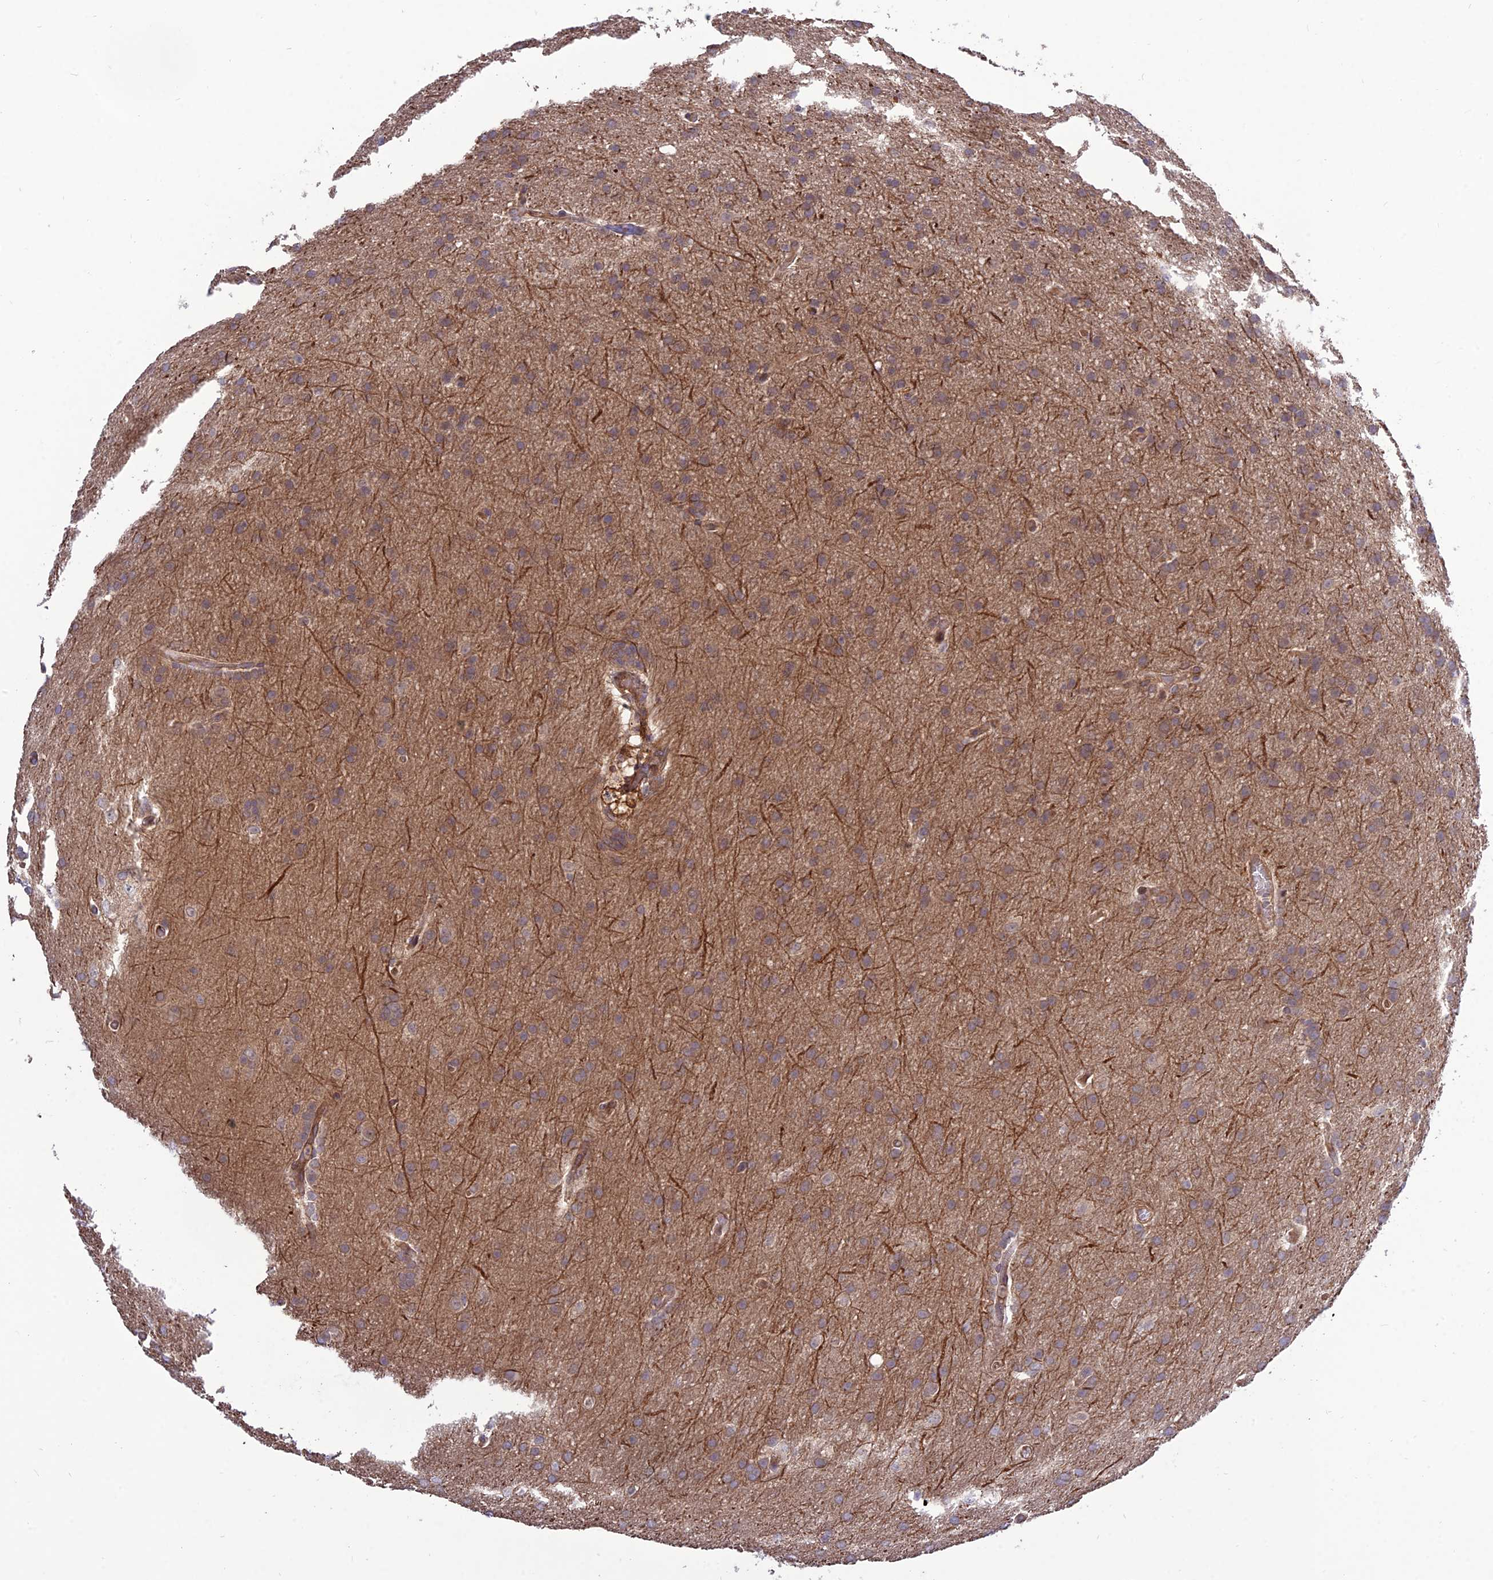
{"staining": {"intensity": "weak", "quantity": "25%-75%", "location": "cytoplasmic/membranous"}, "tissue": "glioma", "cell_type": "Tumor cells", "image_type": "cancer", "snomed": [{"axis": "morphology", "description": "Glioma, malignant, Low grade"}, {"axis": "topography", "description": "Brain"}], "caption": "High-power microscopy captured an IHC micrograph of glioma, revealing weak cytoplasmic/membranous expression in approximately 25%-75% of tumor cells. Immunohistochemistry stains the protein in brown and the nuclei are stained blue.", "gene": "CRTAP", "patient": {"sex": "female", "age": 32}}